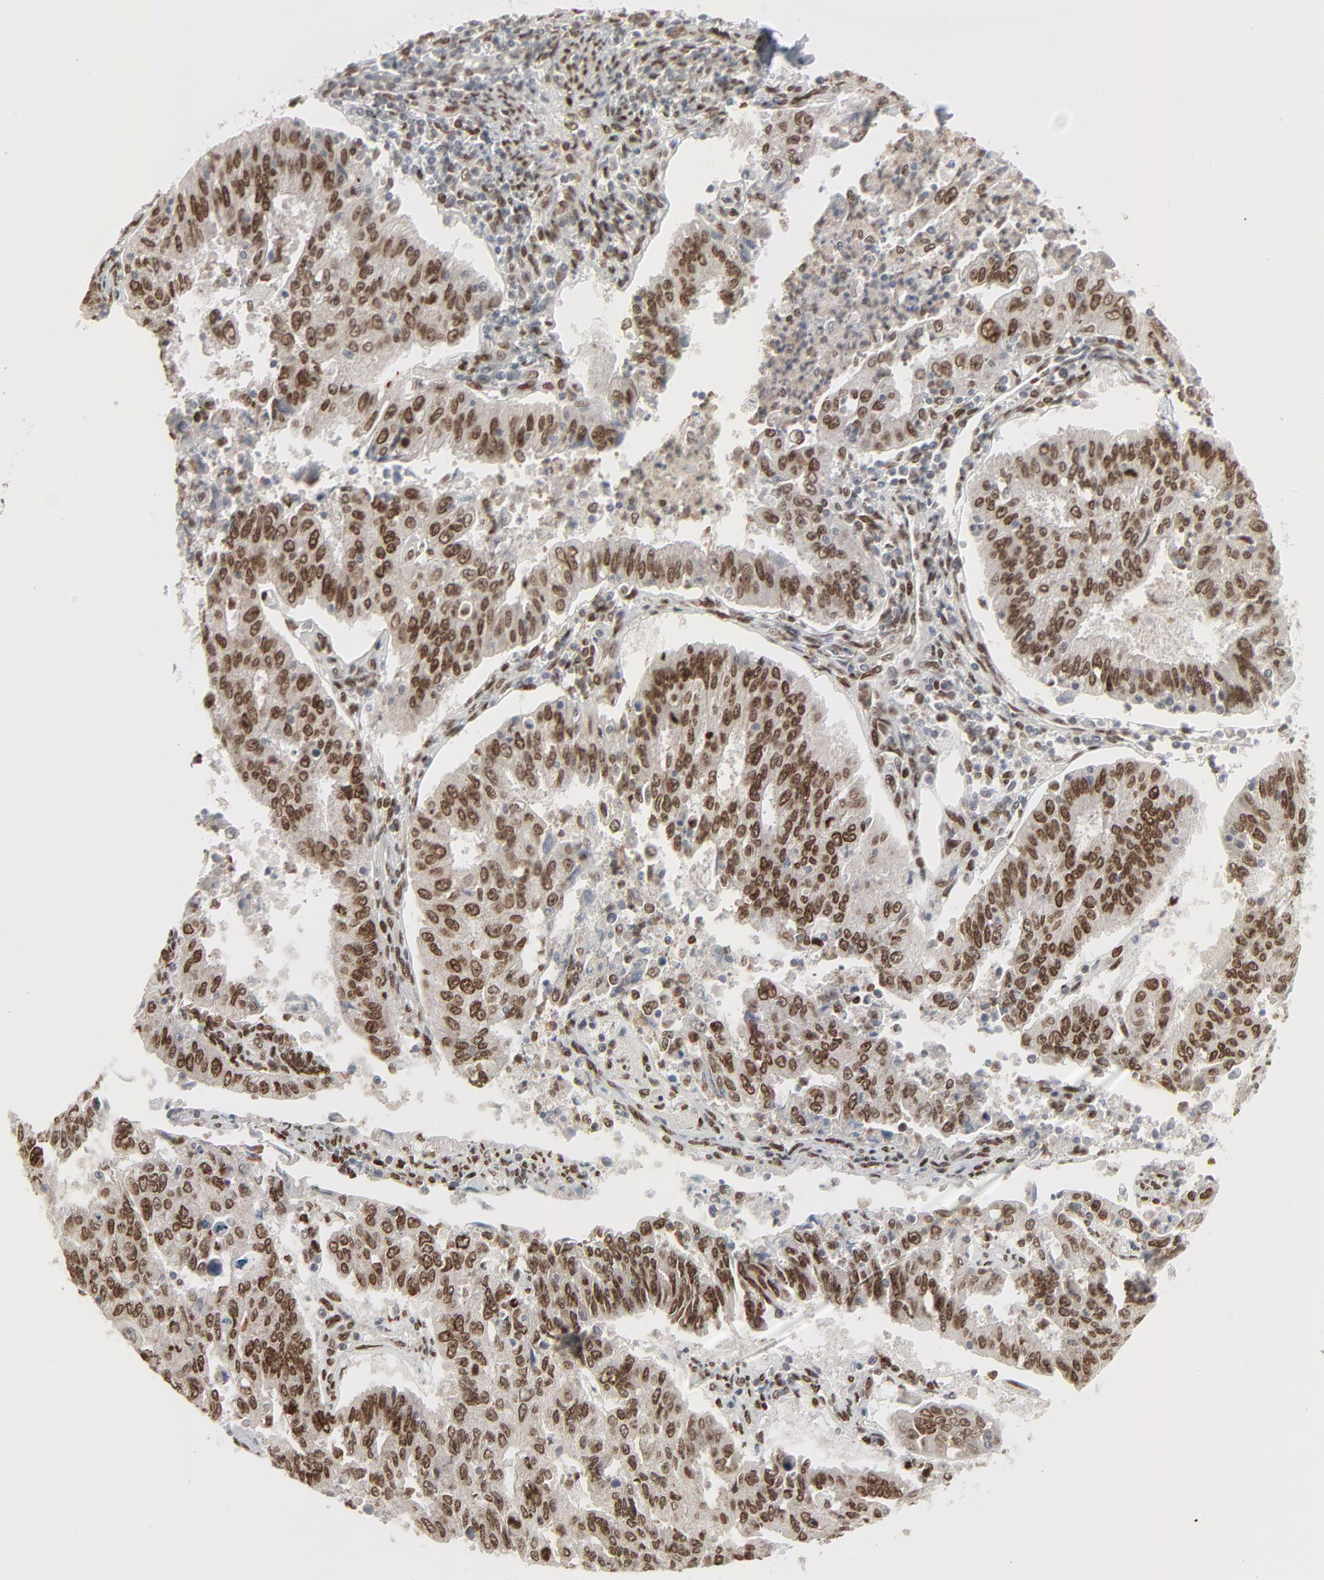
{"staining": {"intensity": "strong", "quantity": ">75%", "location": "nuclear"}, "tissue": "endometrial cancer", "cell_type": "Tumor cells", "image_type": "cancer", "snomed": [{"axis": "morphology", "description": "Adenocarcinoma, NOS"}, {"axis": "topography", "description": "Endometrium"}], "caption": "Adenocarcinoma (endometrial) stained with a brown dye displays strong nuclear positive expression in about >75% of tumor cells.", "gene": "CUX1", "patient": {"sex": "female", "age": 42}}